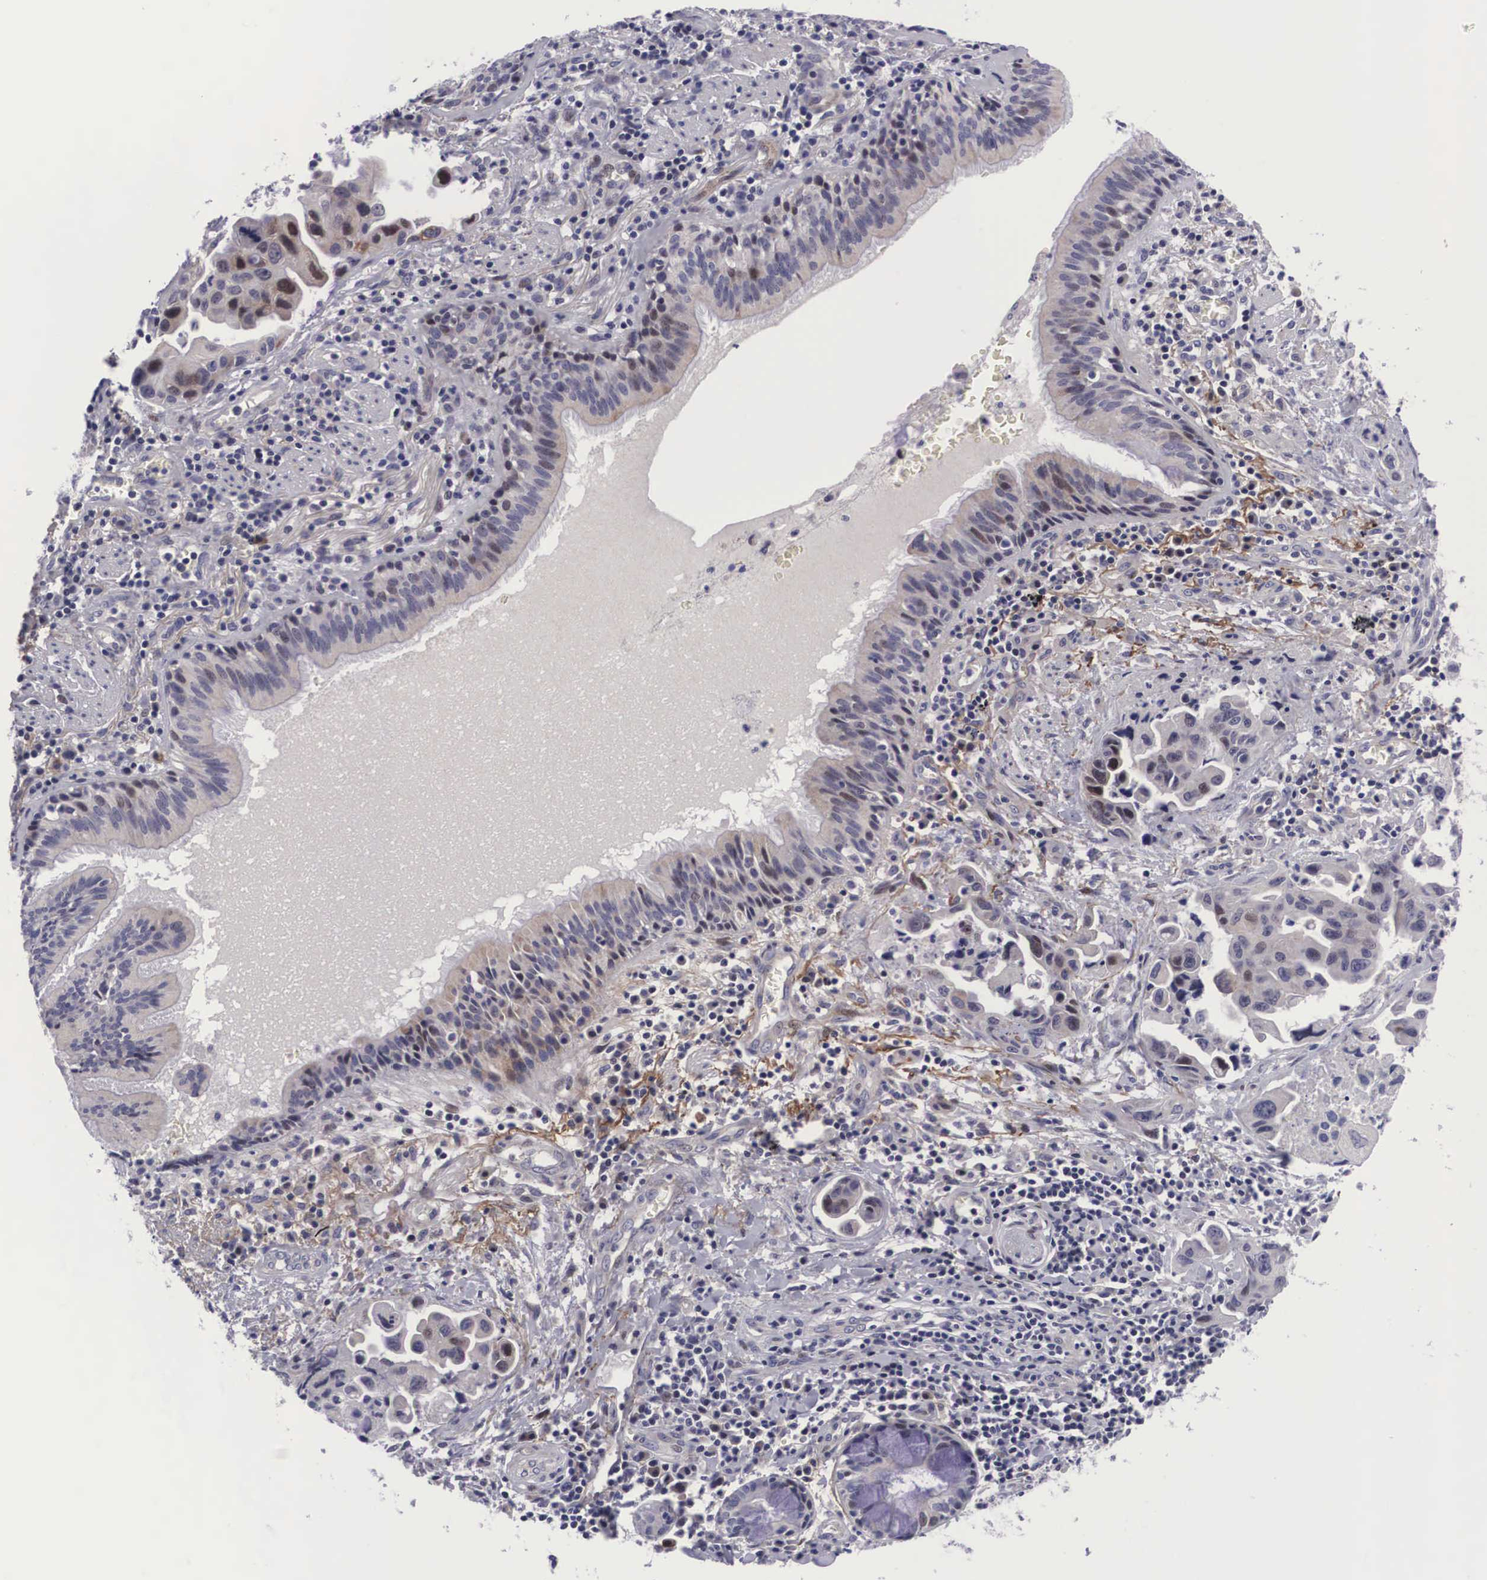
{"staining": {"intensity": "moderate", "quantity": "<25%", "location": "nuclear"}, "tissue": "lung cancer", "cell_type": "Tumor cells", "image_type": "cancer", "snomed": [{"axis": "morphology", "description": "Adenocarcinoma, NOS"}, {"axis": "topography", "description": "Lung"}], "caption": "An image showing moderate nuclear staining in approximately <25% of tumor cells in lung adenocarcinoma, as visualized by brown immunohistochemical staining.", "gene": "EMID1", "patient": {"sex": "male", "age": 64}}